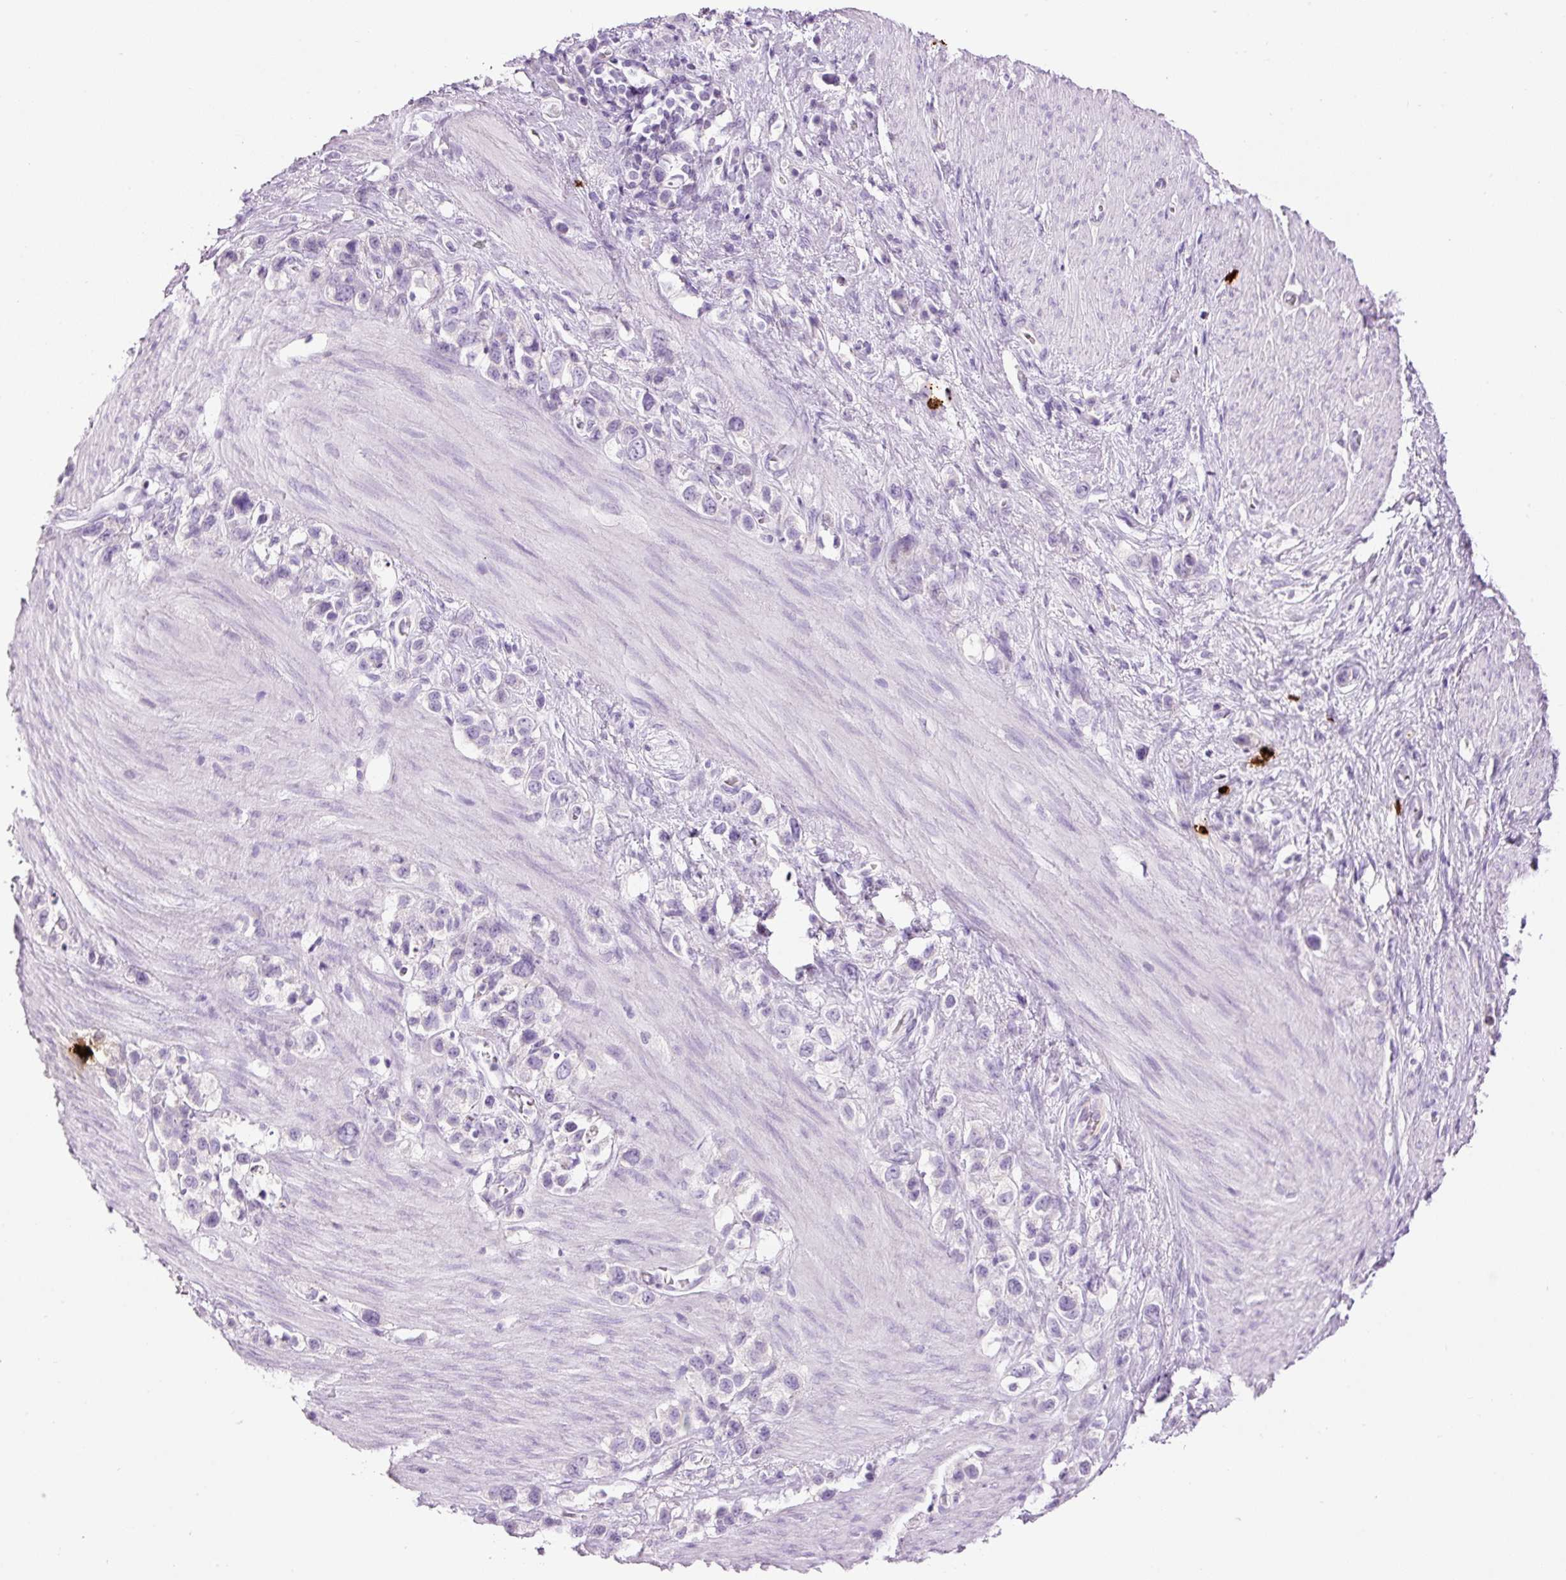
{"staining": {"intensity": "negative", "quantity": "none", "location": "none"}, "tissue": "stomach cancer", "cell_type": "Tumor cells", "image_type": "cancer", "snomed": [{"axis": "morphology", "description": "Adenocarcinoma, NOS"}, {"axis": "topography", "description": "Stomach"}], "caption": "High magnification brightfield microscopy of stomach adenocarcinoma stained with DAB (3,3'-diaminobenzidine) (brown) and counterstained with hematoxylin (blue): tumor cells show no significant staining.", "gene": "CMA1", "patient": {"sex": "female", "age": 65}}